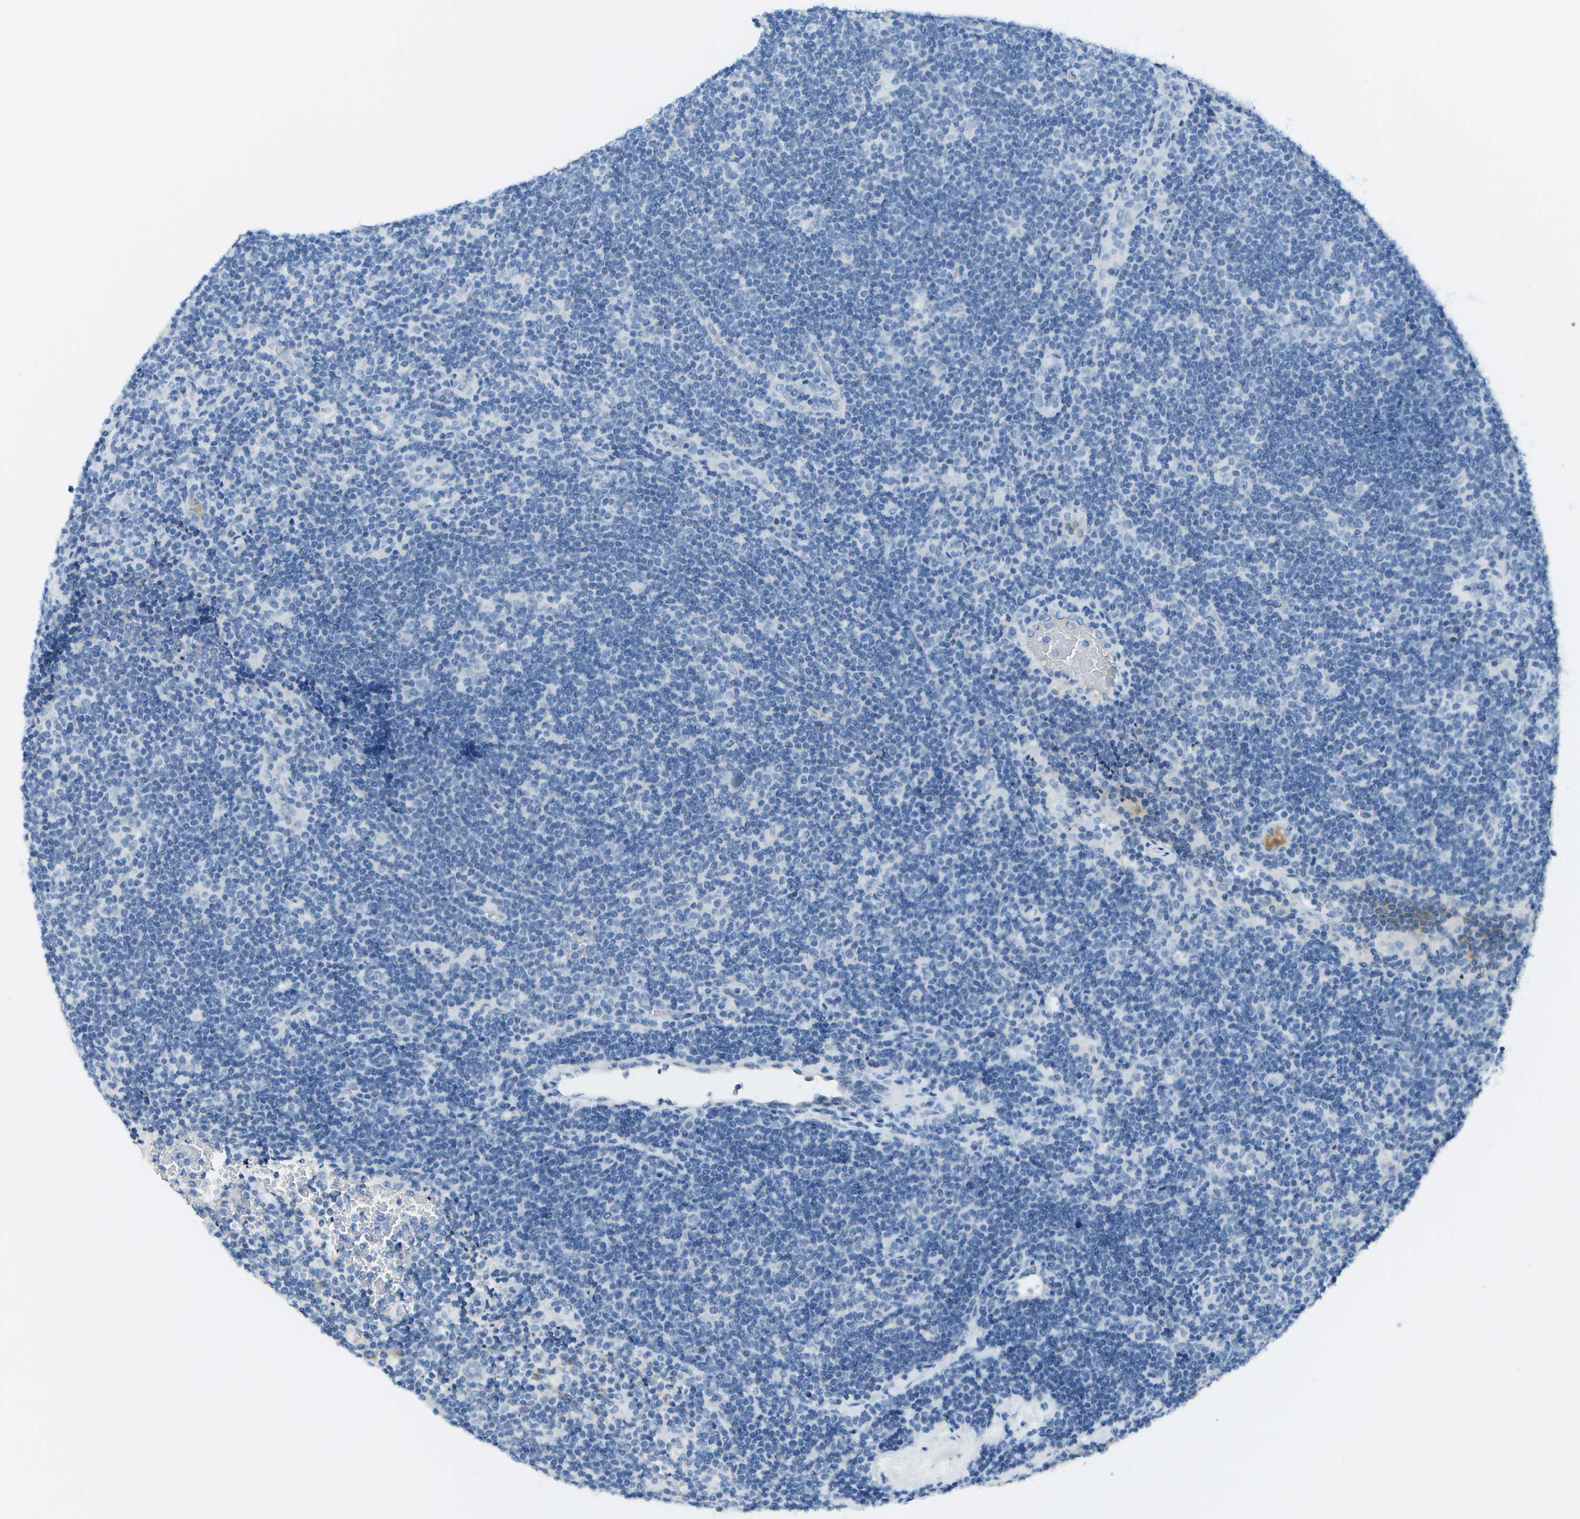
{"staining": {"intensity": "negative", "quantity": "none", "location": "none"}, "tissue": "lymphoma", "cell_type": "Tumor cells", "image_type": "cancer", "snomed": [{"axis": "morphology", "description": "Hodgkin's disease, NOS"}, {"axis": "topography", "description": "Lymph node"}], "caption": "Tumor cells are negative for brown protein staining in lymphoma.", "gene": "C1S", "patient": {"sex": "female", "age": 57}}